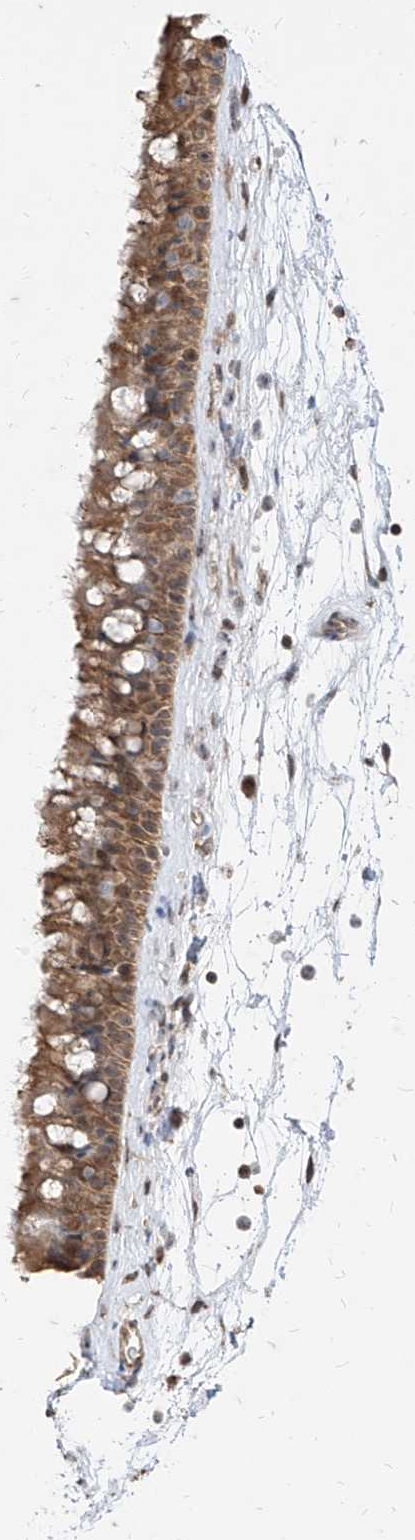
{"staining": {"intensity": "moderate", "quantity": ">75%", "location": "cytoplasmic/membranous"}, "tissue": "nasopharynx", "cell_type": "Respiratory epithelial cells", "image_type": "normal", "snomed": [{"axis": "morphology", "description": "Normal tissue, NOS"}, {"axis": "topography", "description": "Nasopharynx"}], "caption": "Human nasopharynx stained with a protein marker demonstrates moderate staining in respiratory epithelial cells.", "gene": "C8orf82", "patient": {"sex": "male", "age": 64}}